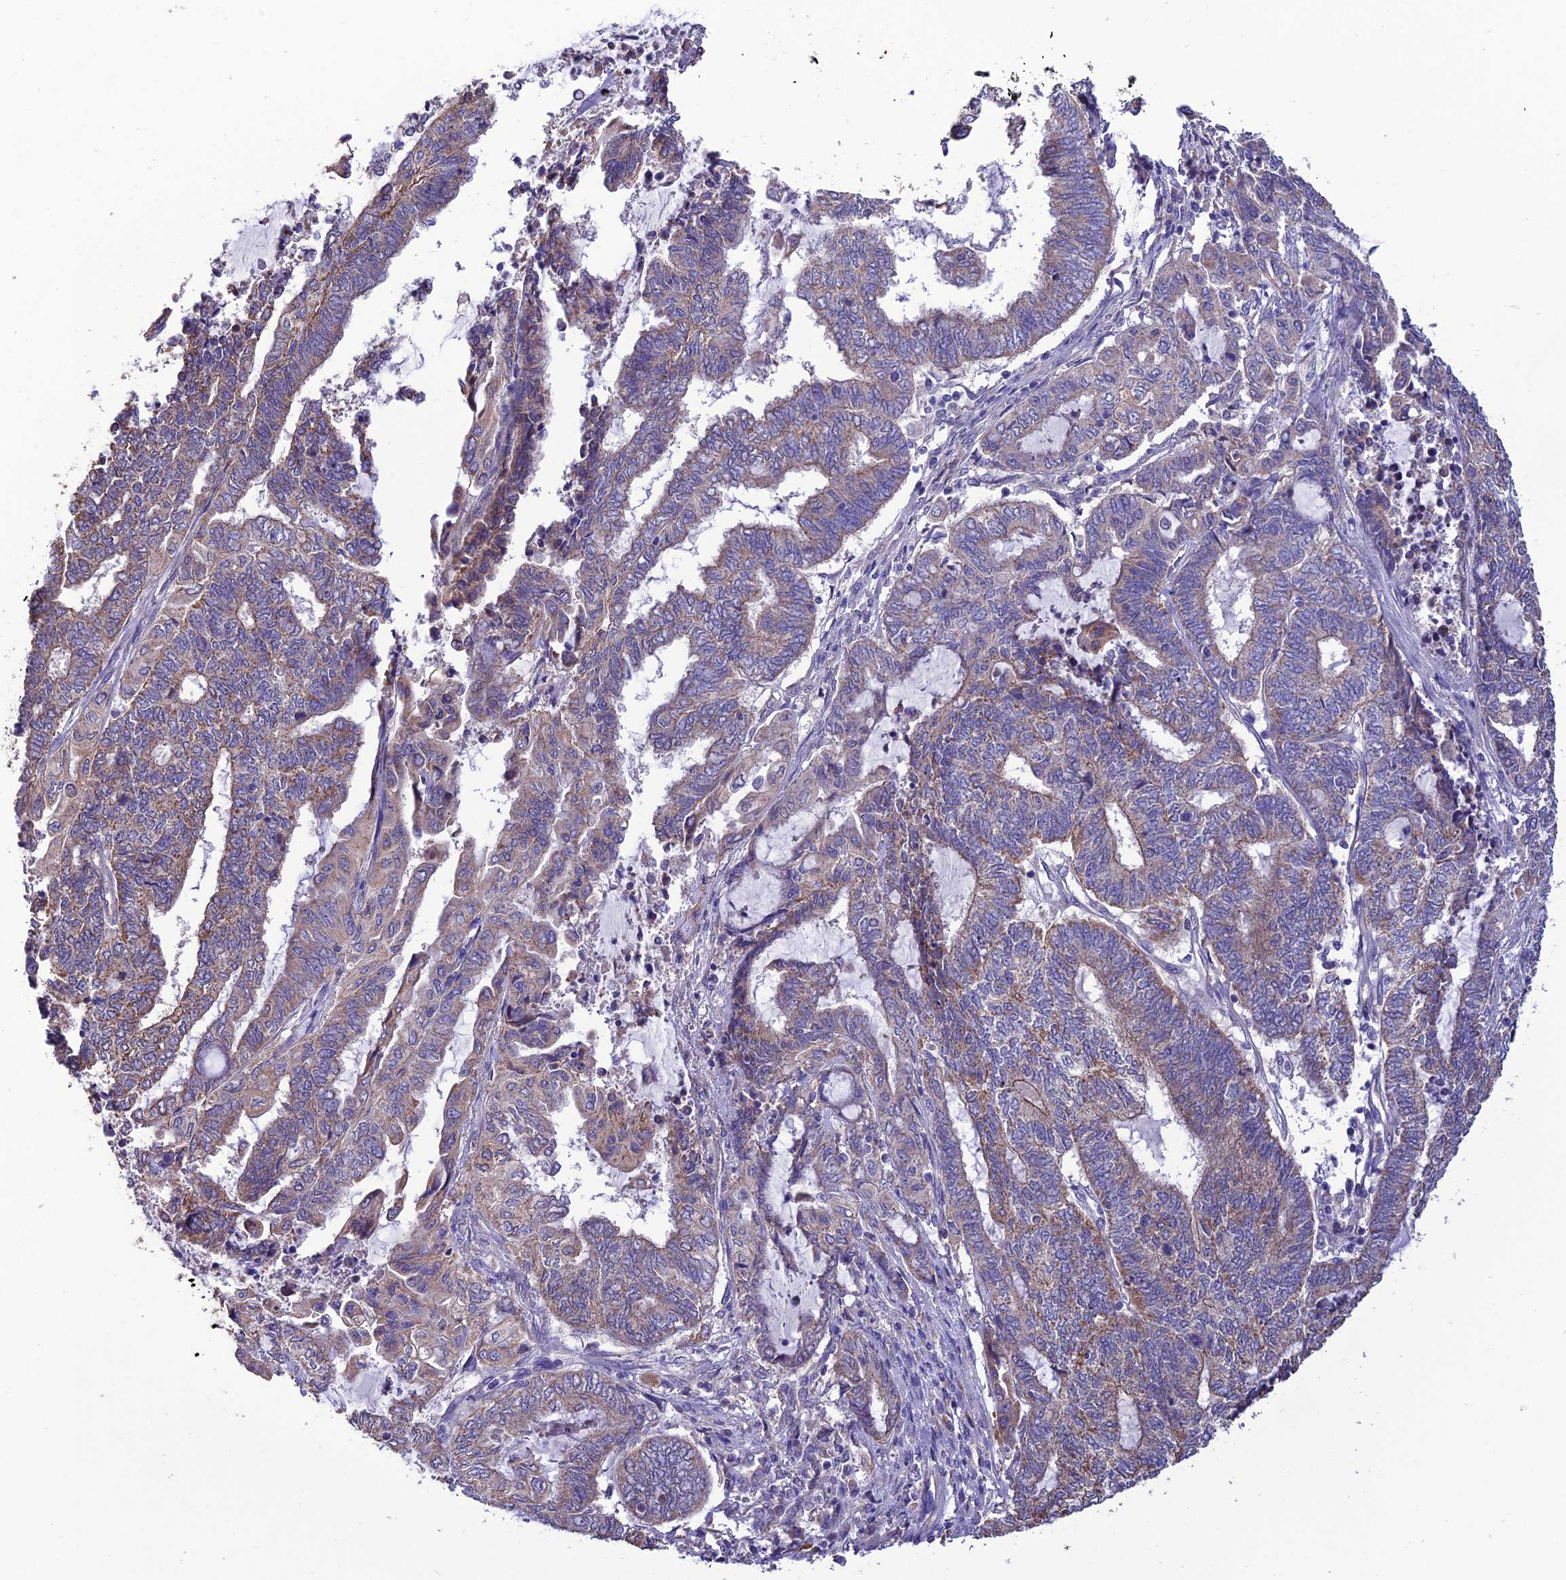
{"staining": {"intensity": "moderate", "quantity": "<25%", "location": "cytoplasmic/membranous"}, "tissue": "endometrial cancer", "cell_type": "Tumor cells", "image_type": "cancer", "snomed": [{"axis": "morphology", "description": "Adenocarcinoma, NOS"}, {"axis": "topography", "description": "Uterus"}, {"axis": "topography", "description": "Endometrium"}], "caption": "A micrograph of adenocarcinoma (endometrial) stained for a protein demonstrates moderate cytoplasmic/membranous brown staining in tumor cells.", "gene": "HOGA1", "patient": {"sex": "female", "age": 70}}